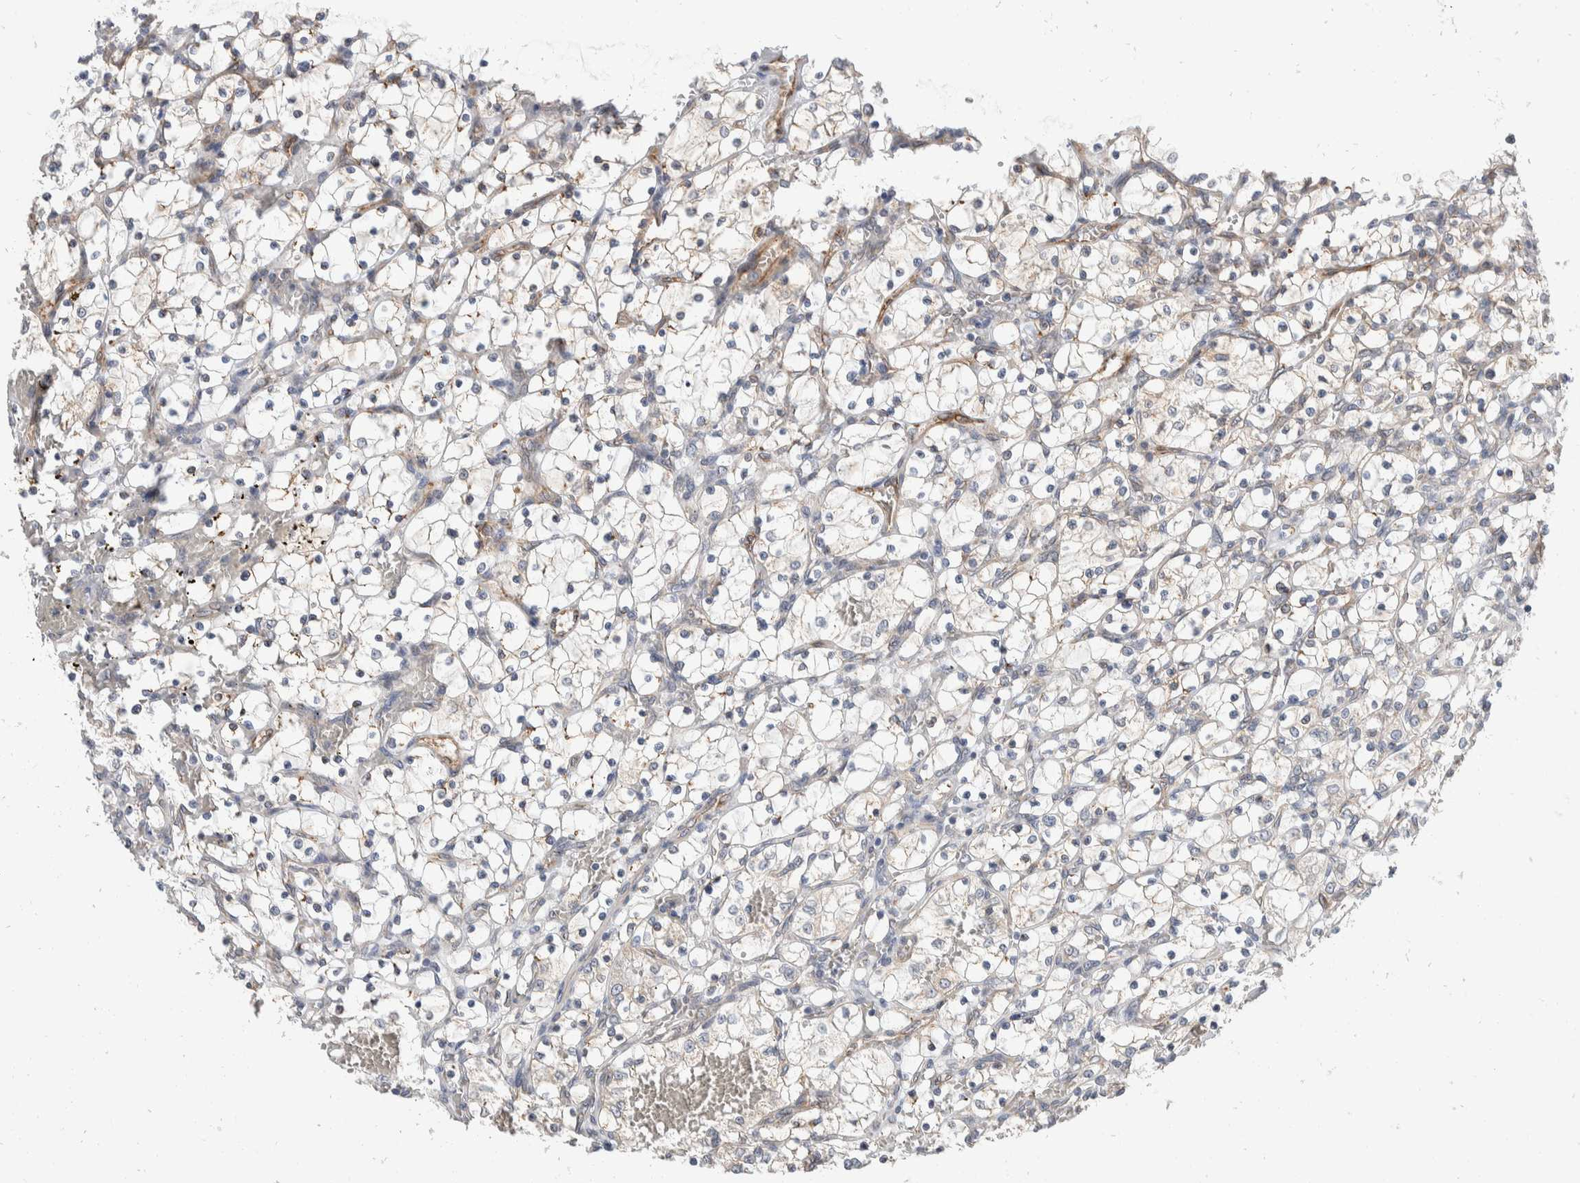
{"staining": {"intensity": "weak", "quantity": "<25%", "location": "cytoplasmic/membranous"}, "tissue": "renal cancer", "cell_type": "Tumor cells", "image_type": "cancer", "snomed": [{"axis": "morphology", "description": "Adenocarcinoma, NOS"}, {"axis": "topography", "description": "Kidney"}], "caption": "A histopathology image of human renal adenocarcinoma is negative for staining in tumor cells.", "gene": "TMEM245", "patient": {"sex": "female", "age": 69}}